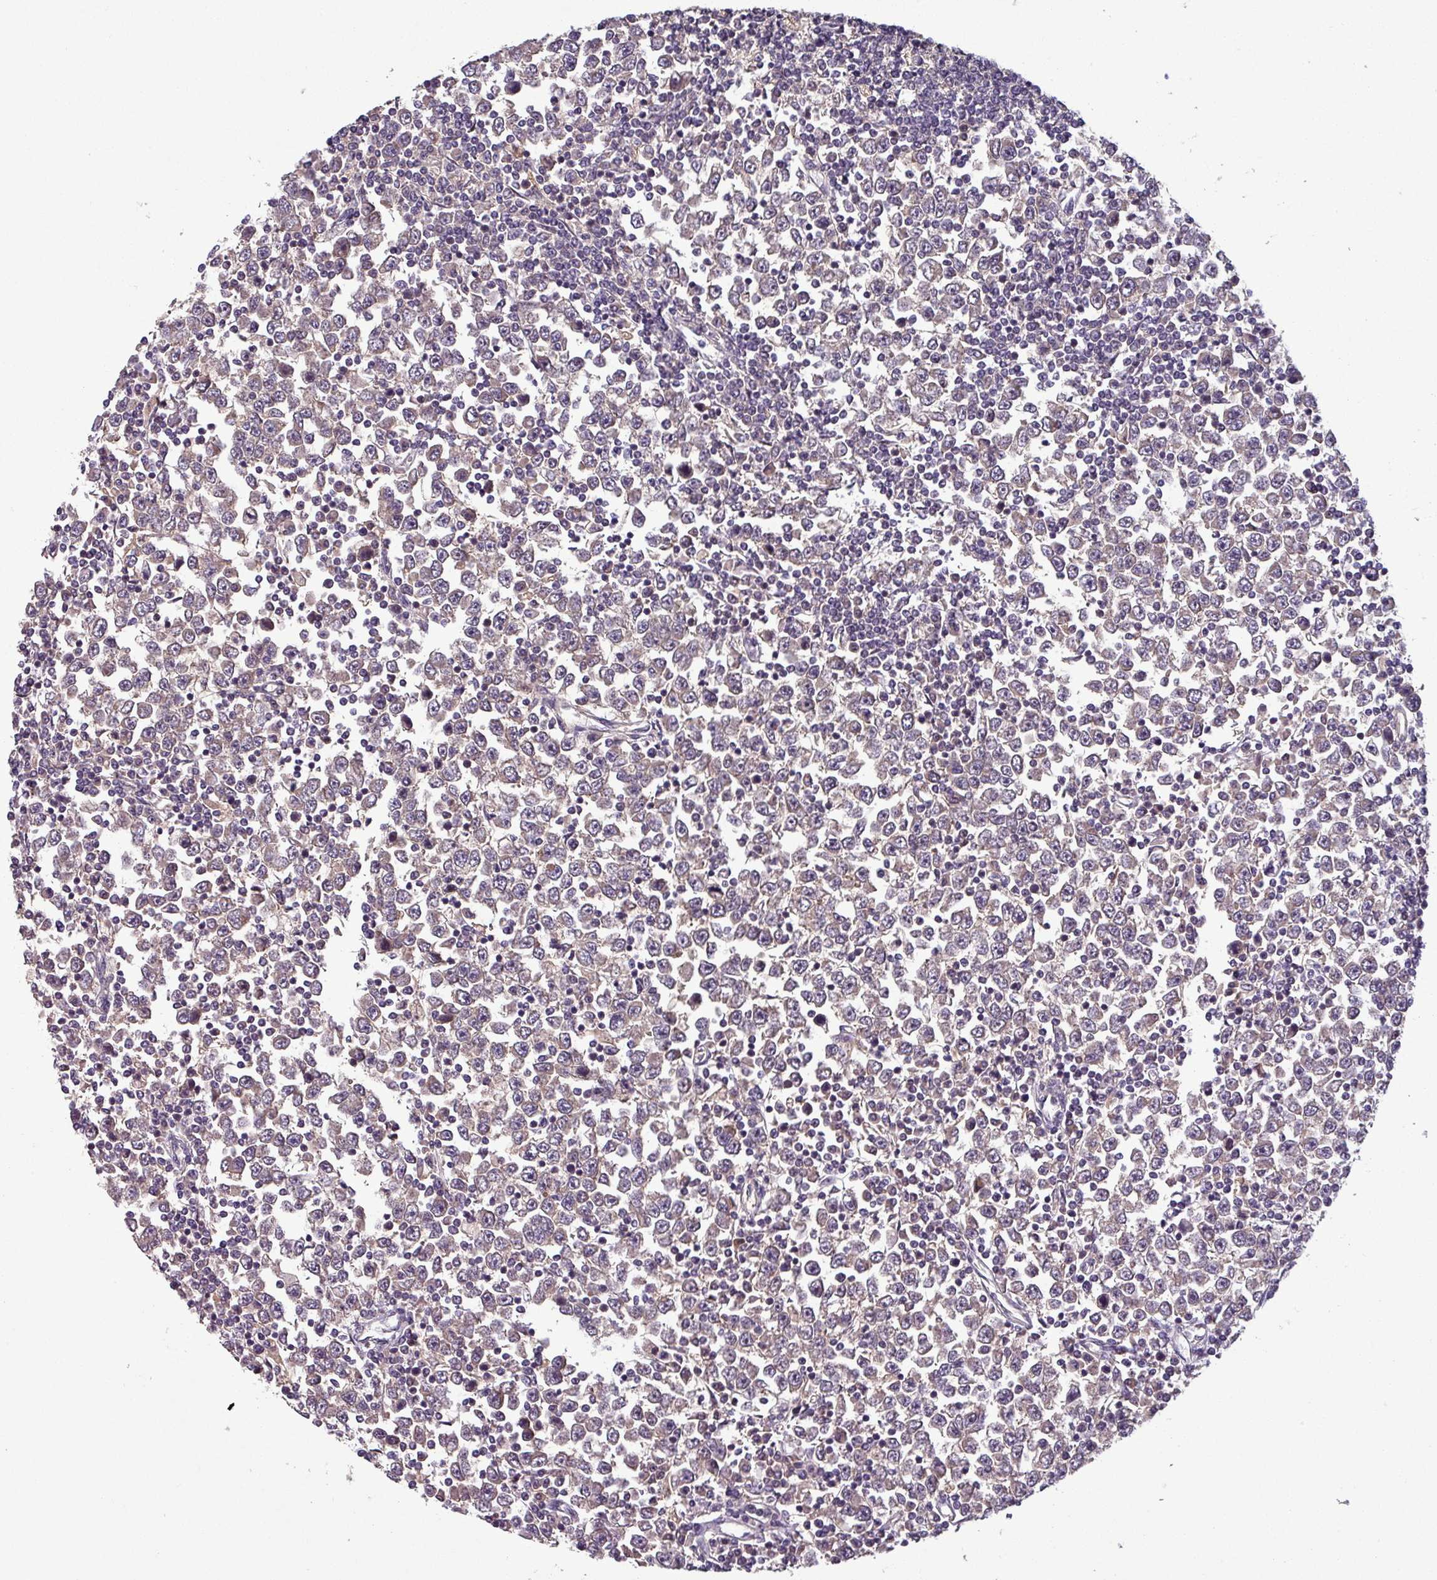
{"staining": {"intensity": "moderate", "quantity": "25%-75%", "location": "cytoplasmic/membranous"}, "tissue": "testis cancer", "cell_type": "Tumor cells", "image_type": "cancer", "snomed": [{"axis": "morphology", "description": "Seminoma, NOS"}, {"axis": "topography", "description": "Testis"}], "caption": "A photomicrograph of testis seminoma stained for a protein reveals moderate cytoplasmic/membranous brown staining in tumor cells. The staining was performed using DAB, with brown indicating positive protein expression. Nuclei are stained blue with hematoxylin.", "gene": "PUS1", "patient": {"sex": "male", "age": 65}}